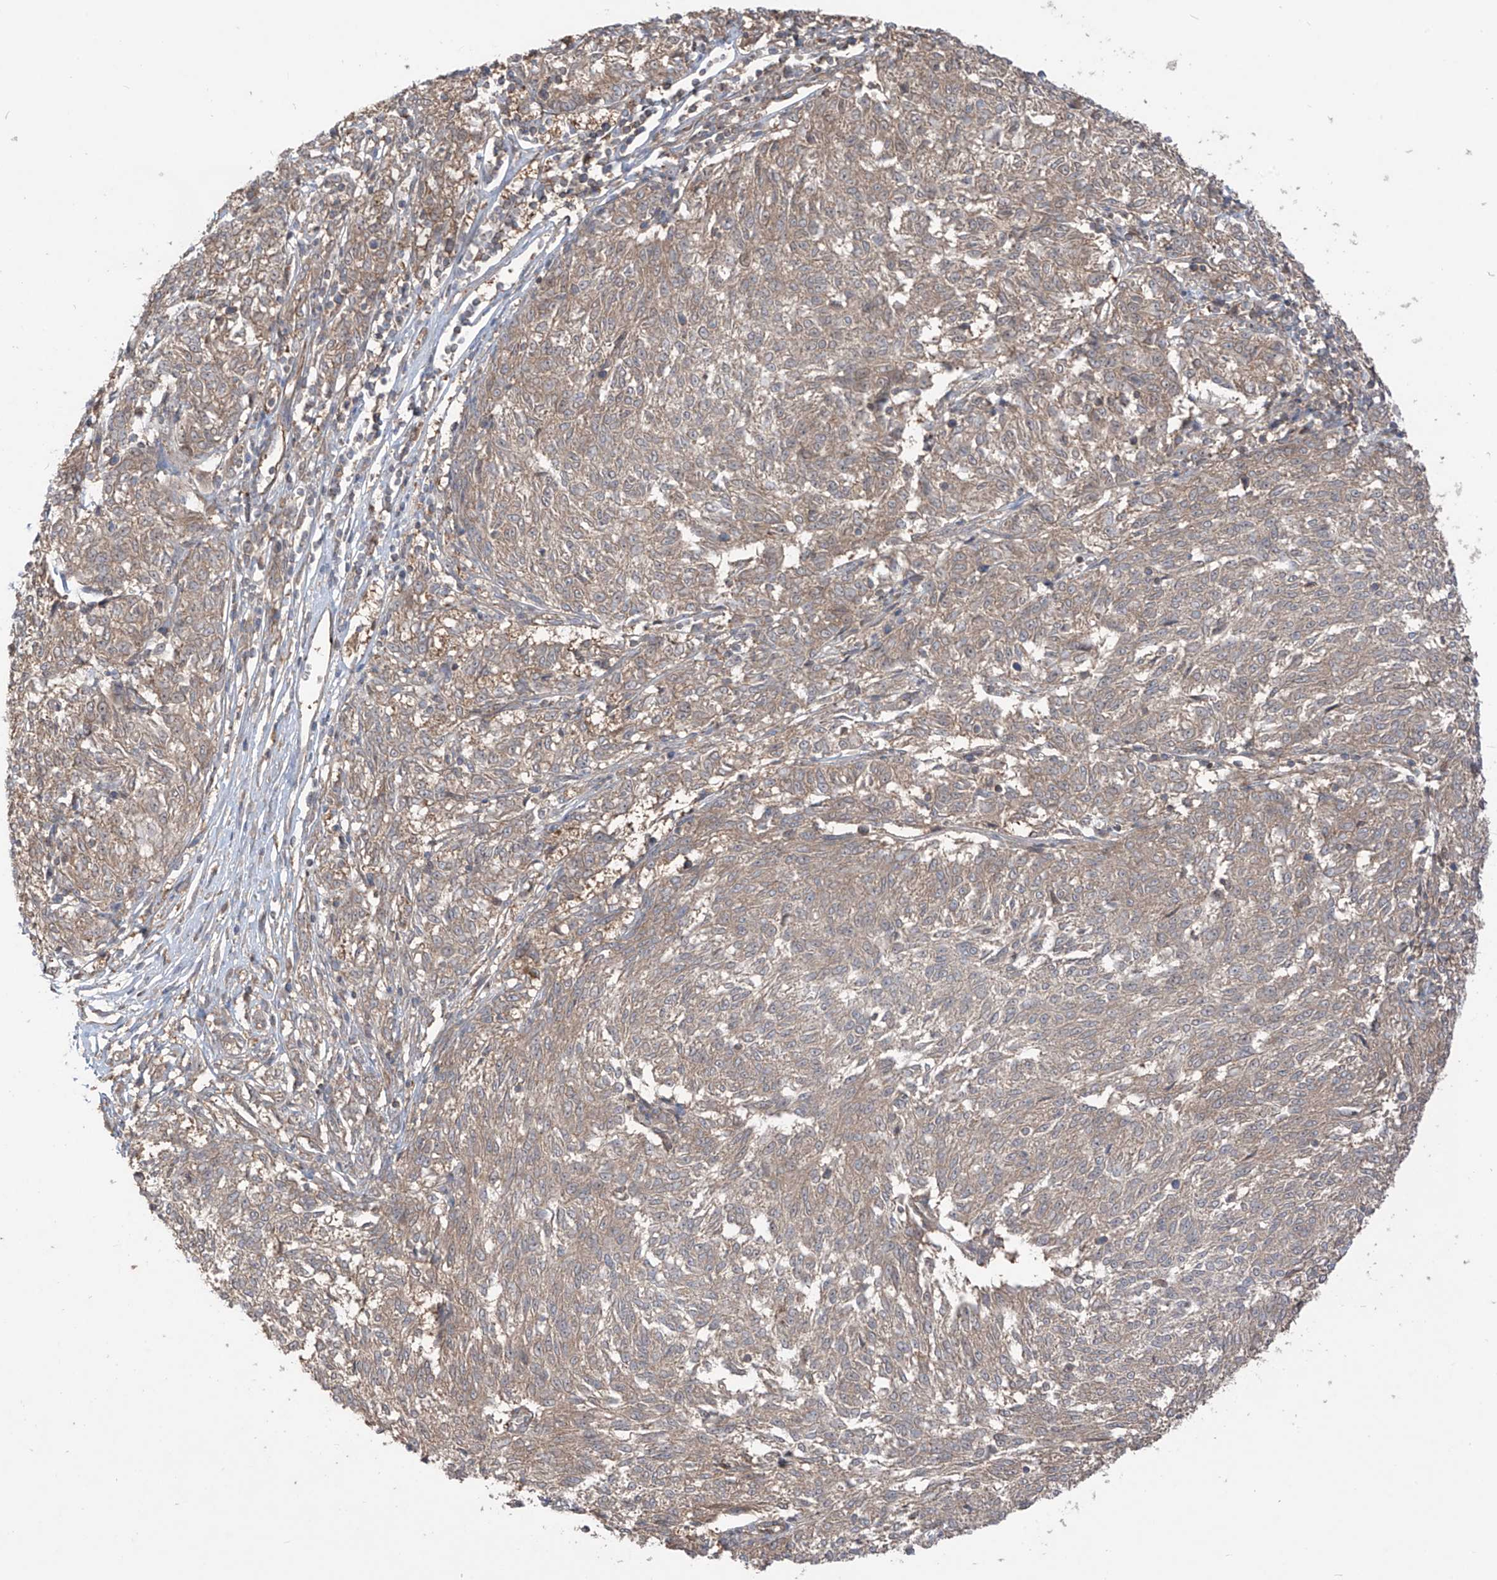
{"staining": {"intensity": "weak", "quantity": ">75%", "location": "cytoplasmic/membranous"}, "tissue": "melanoma", "cell_type": "Tumor cells", "image_type": "cancer", "snomed": [{"axis": "morphology", "description": "Malignant melanoma, NOS"}, {"axis": "topography", "description": "Skin"}], "caption": "Immunohistochemical staining of human melanoma shows weak cytoplasmic/membranous protein staining in about >75% of tumor cells.", "gene": "TRMU", "patient": {"sex": "female", "age": 72}}